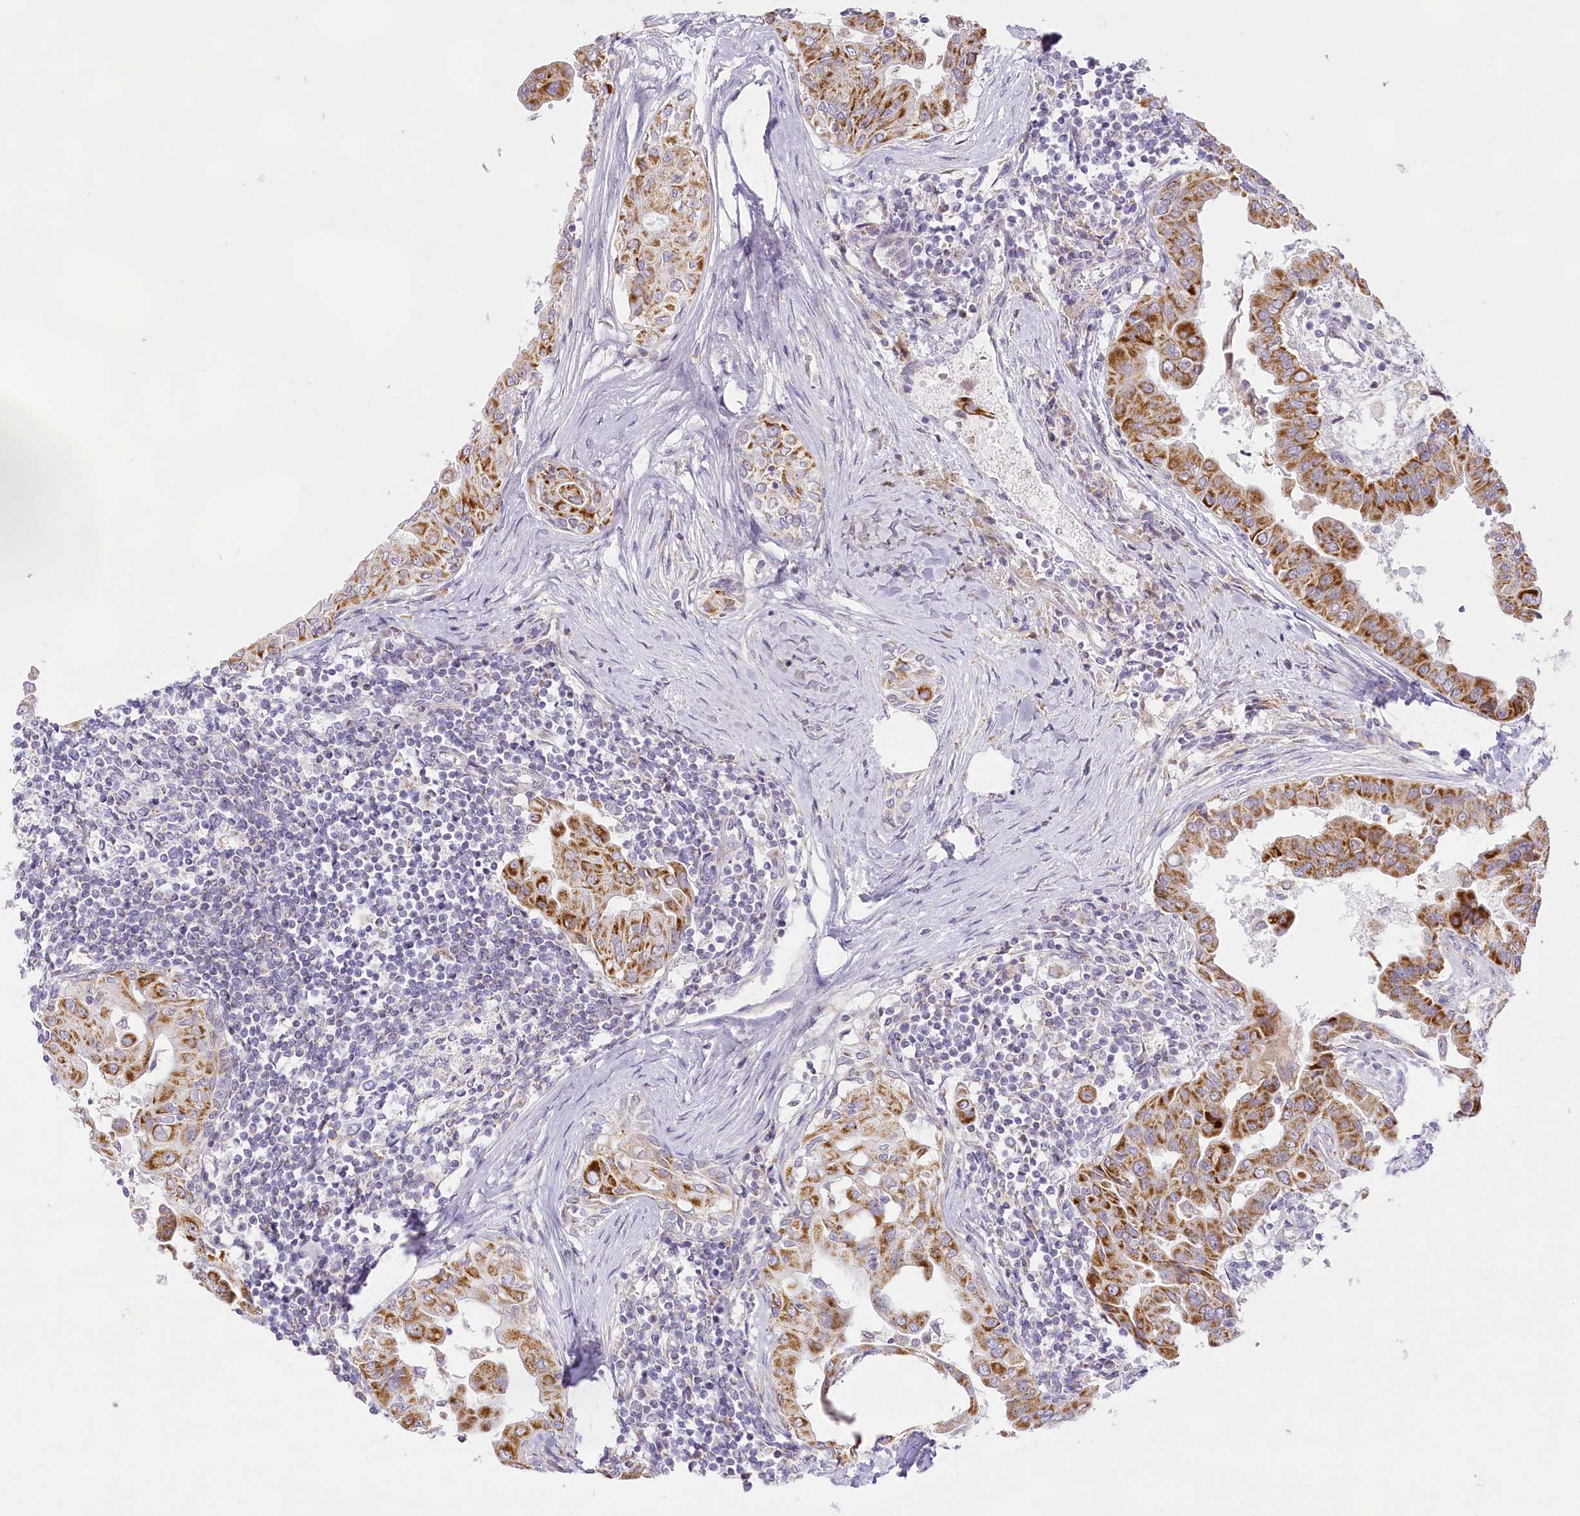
{"staining": {"intensity": "moderate", "quantity": ">75%", "location": "cytoplasmic/membranous"}, "tissue": "thyroid cancer", "cell_type": "Tumor cells", "image_type": "cancer", "snomed": [{"axis": "morphology", "description": "Papillary adenocarcinoma, NOS"}, {"axis": "topography", "description": "Thyroid gland"}], "caption": "Protein expression analysis of thyroid papillary adenocarcinoma demonstrates moderate cytoplasmic/membranous positivity in about >75% of tumor cells.", "gene": "CCDC30", "patient": {"sex": "male", "age": 33}}